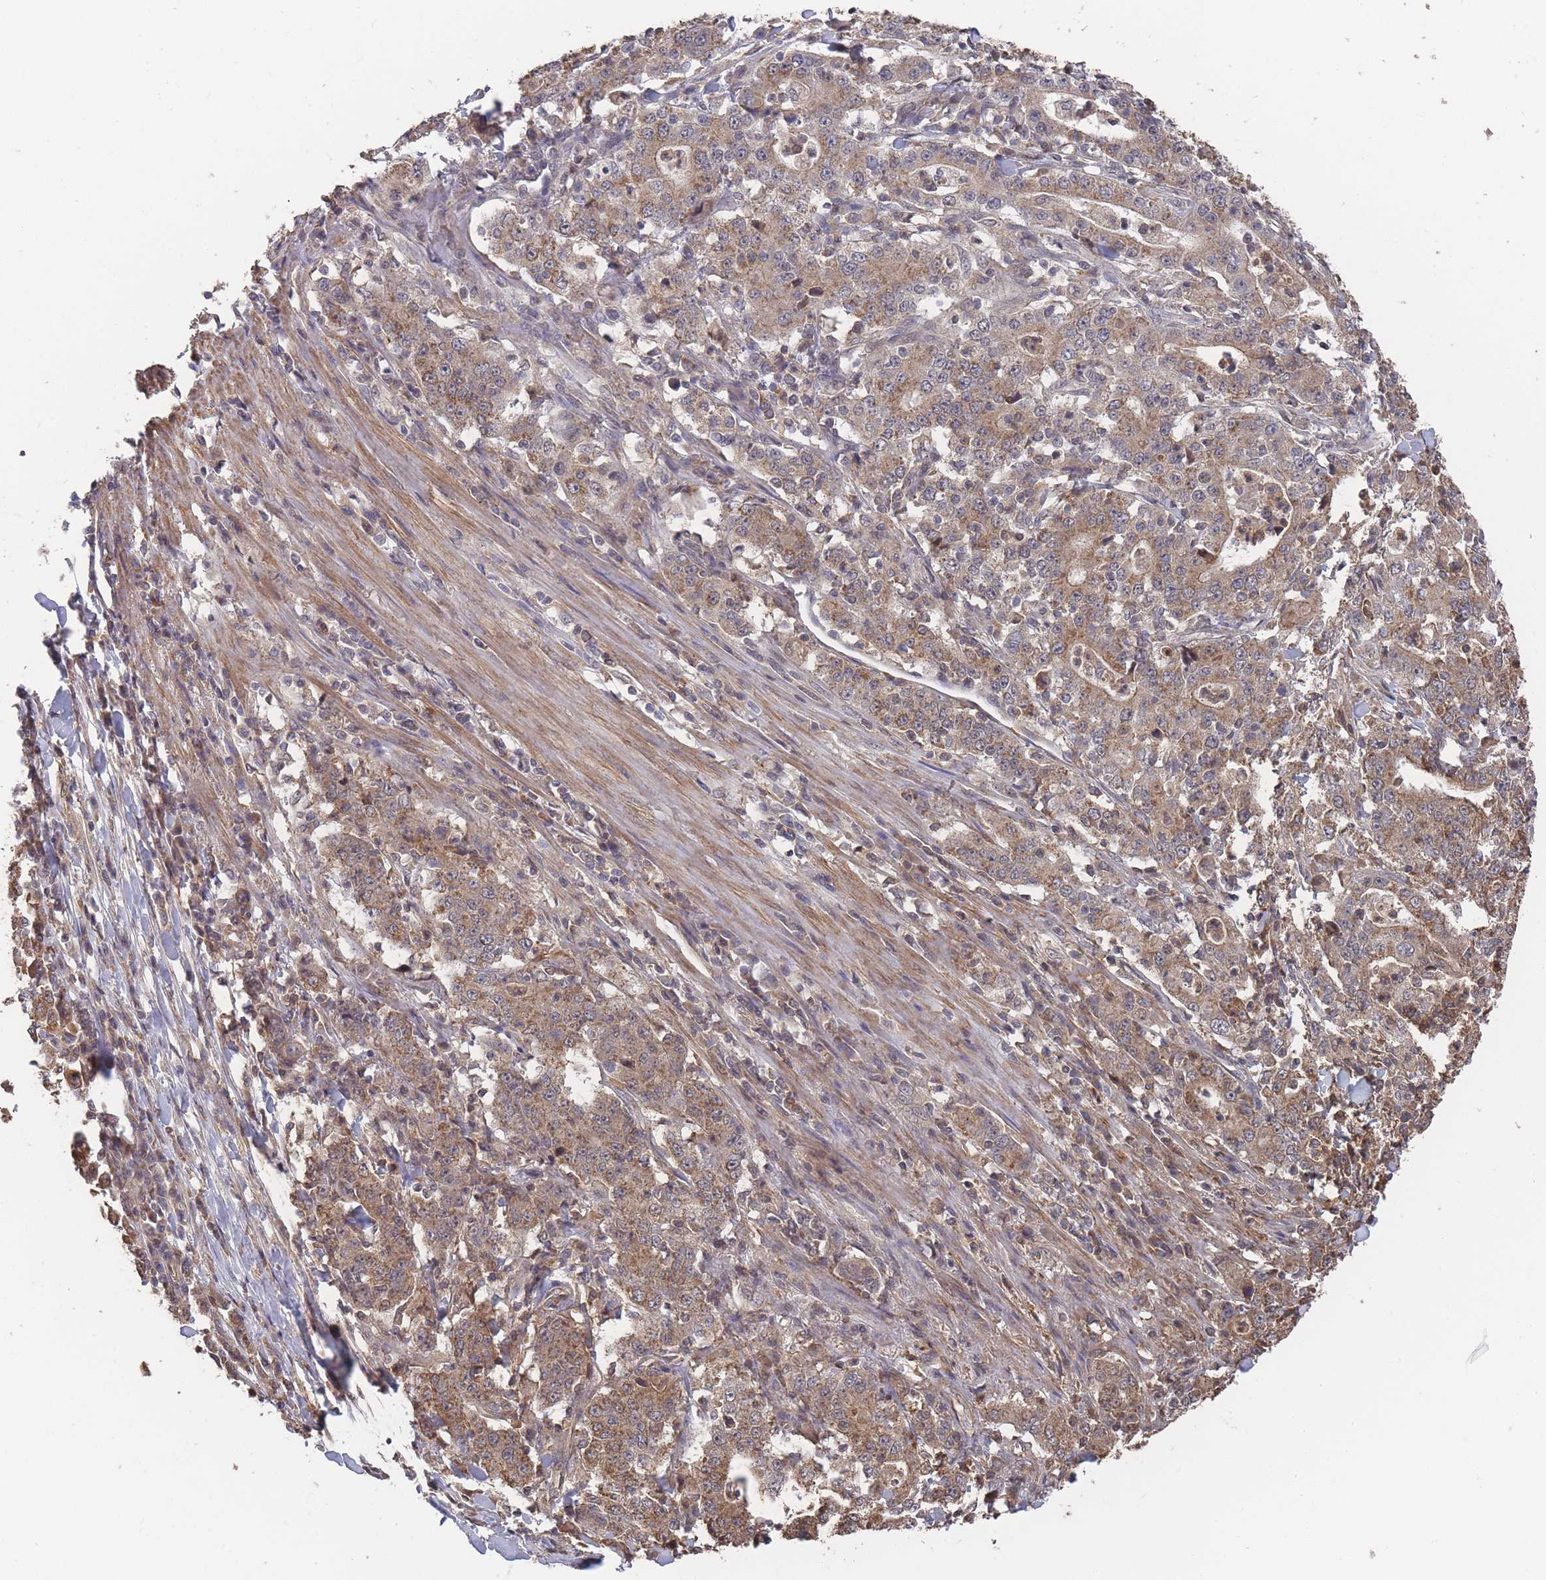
{"staining": {"intensity": "moderate", "quantity": ">75%", "location": "cytoplasmic/membranous"}, "tissue": "stomach cancer", "cell_type": "Tumor cells", "image_type": "cancer", "snomed": [{"axis": "morphology", "description": "Normal tissue, NOS"}, {"axis": "morphology", "description": "Adenocarcinoma, NOS"}, {"axis": "topography", "description": "Stomach, upper"}, {"axis": "topography", "description": "Stomach"}], "caption": "IHC staining of stomach cancer (adenocarcinoma), which exhibits medium levels of moderate cytoplasmic/membranous expression in approximately >75% of tumor cells indicating moderate cytoplasmic/membranous protein expression. The staining was performed using DAB (brown) for protein detection and nuclei were counterstained in hematoxylin (blue).", "gene": "SF3B1", "patient": {"sex": "male", "age": 59}}